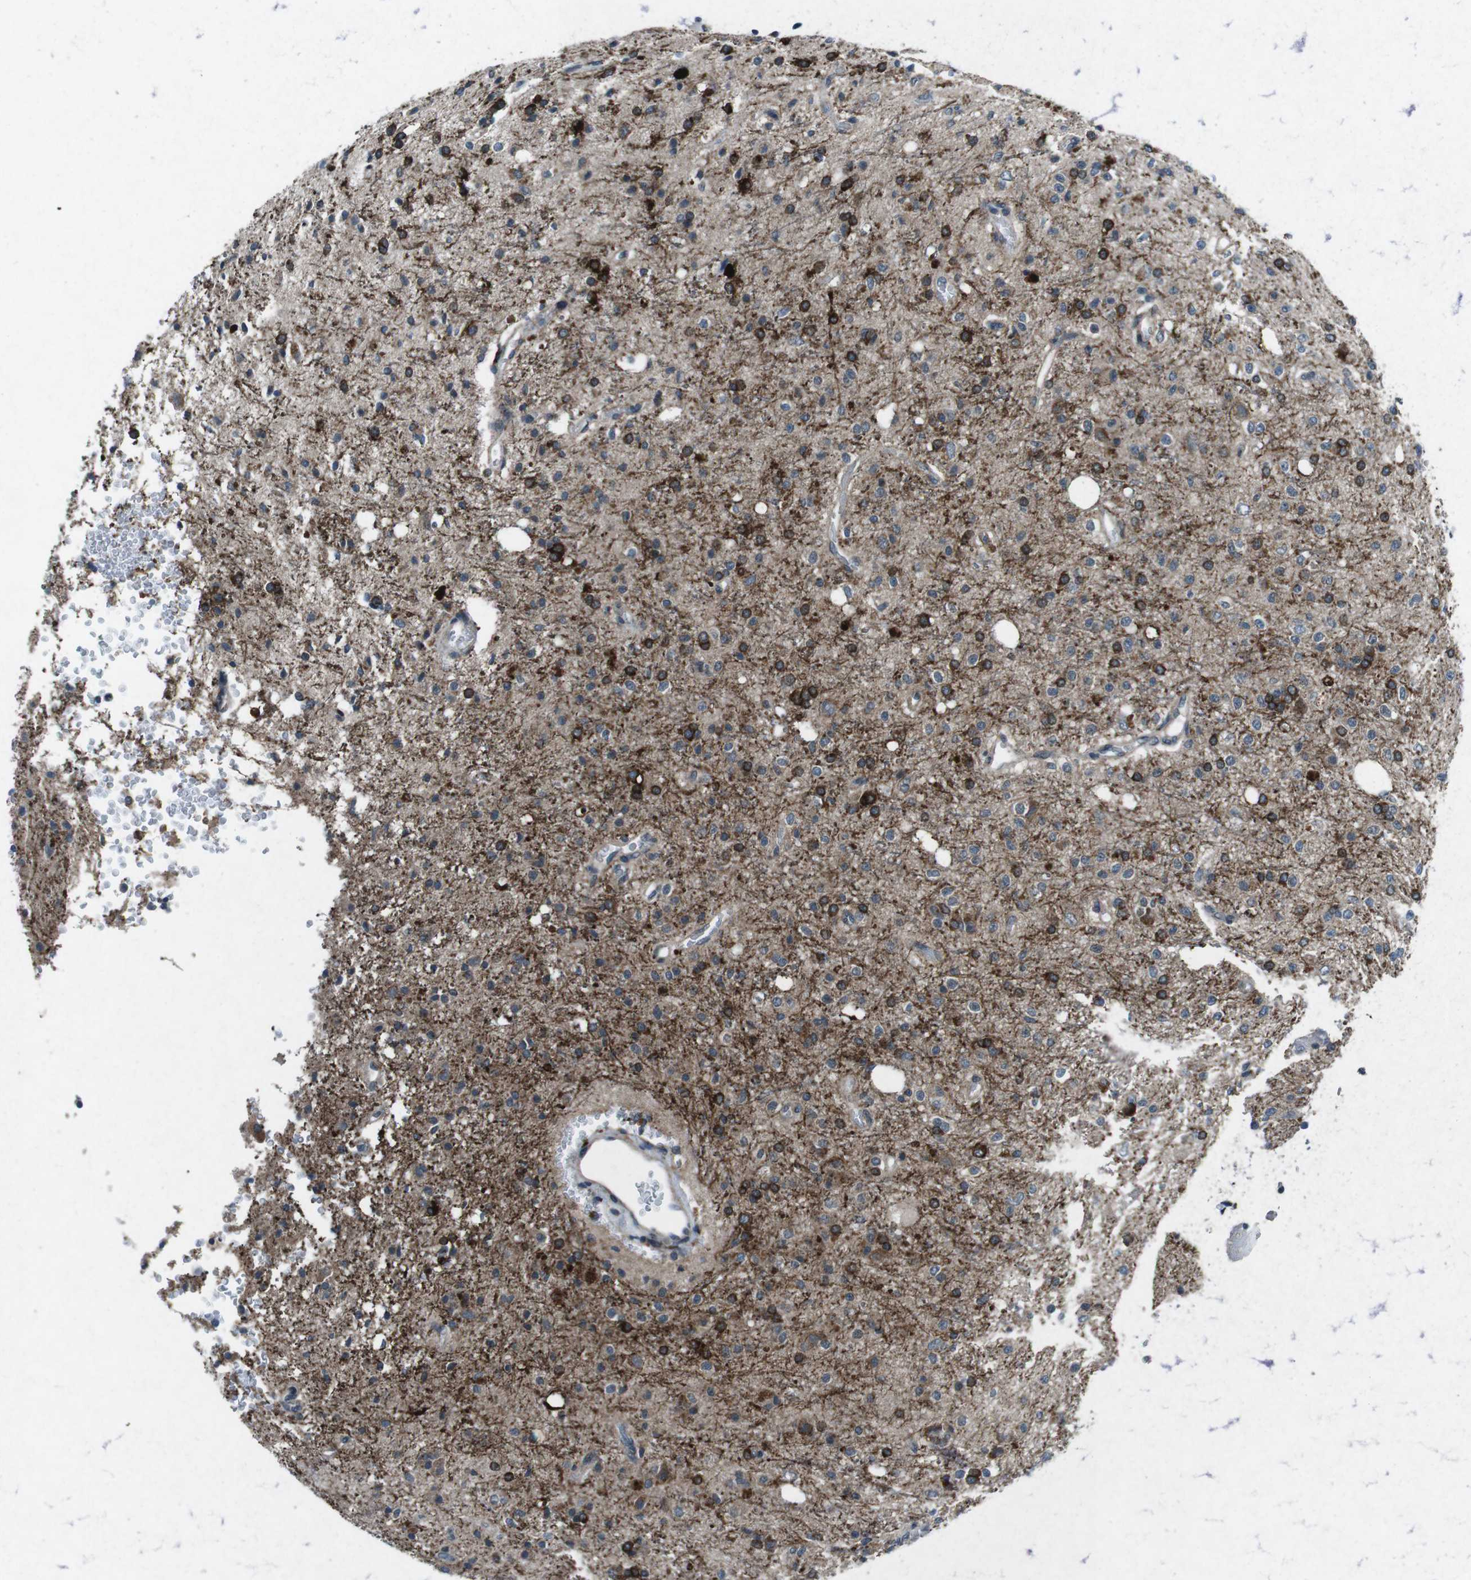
{"staining": {"intensity": "strong", "quantity": "<25%", "location": "cytoplasmic/membranous"}, "tissue": "glioma", "cell_type": "Tumor cells", "image_type": "cancer", "snomed": [{"axis": "morphology", "description": "Glioma, malignant, High grade"}, {"axis": "topography", "description": "Brain"}], "caption": "A histopathology image showing strong cytoplasmic/membranous expression in about <25% of tumor cells in high-grade glioma (malignant), as visualized by brown immunohistochemical staining.", "gene": "CDK16", "patient": {"sex": "male", "age": 47}}